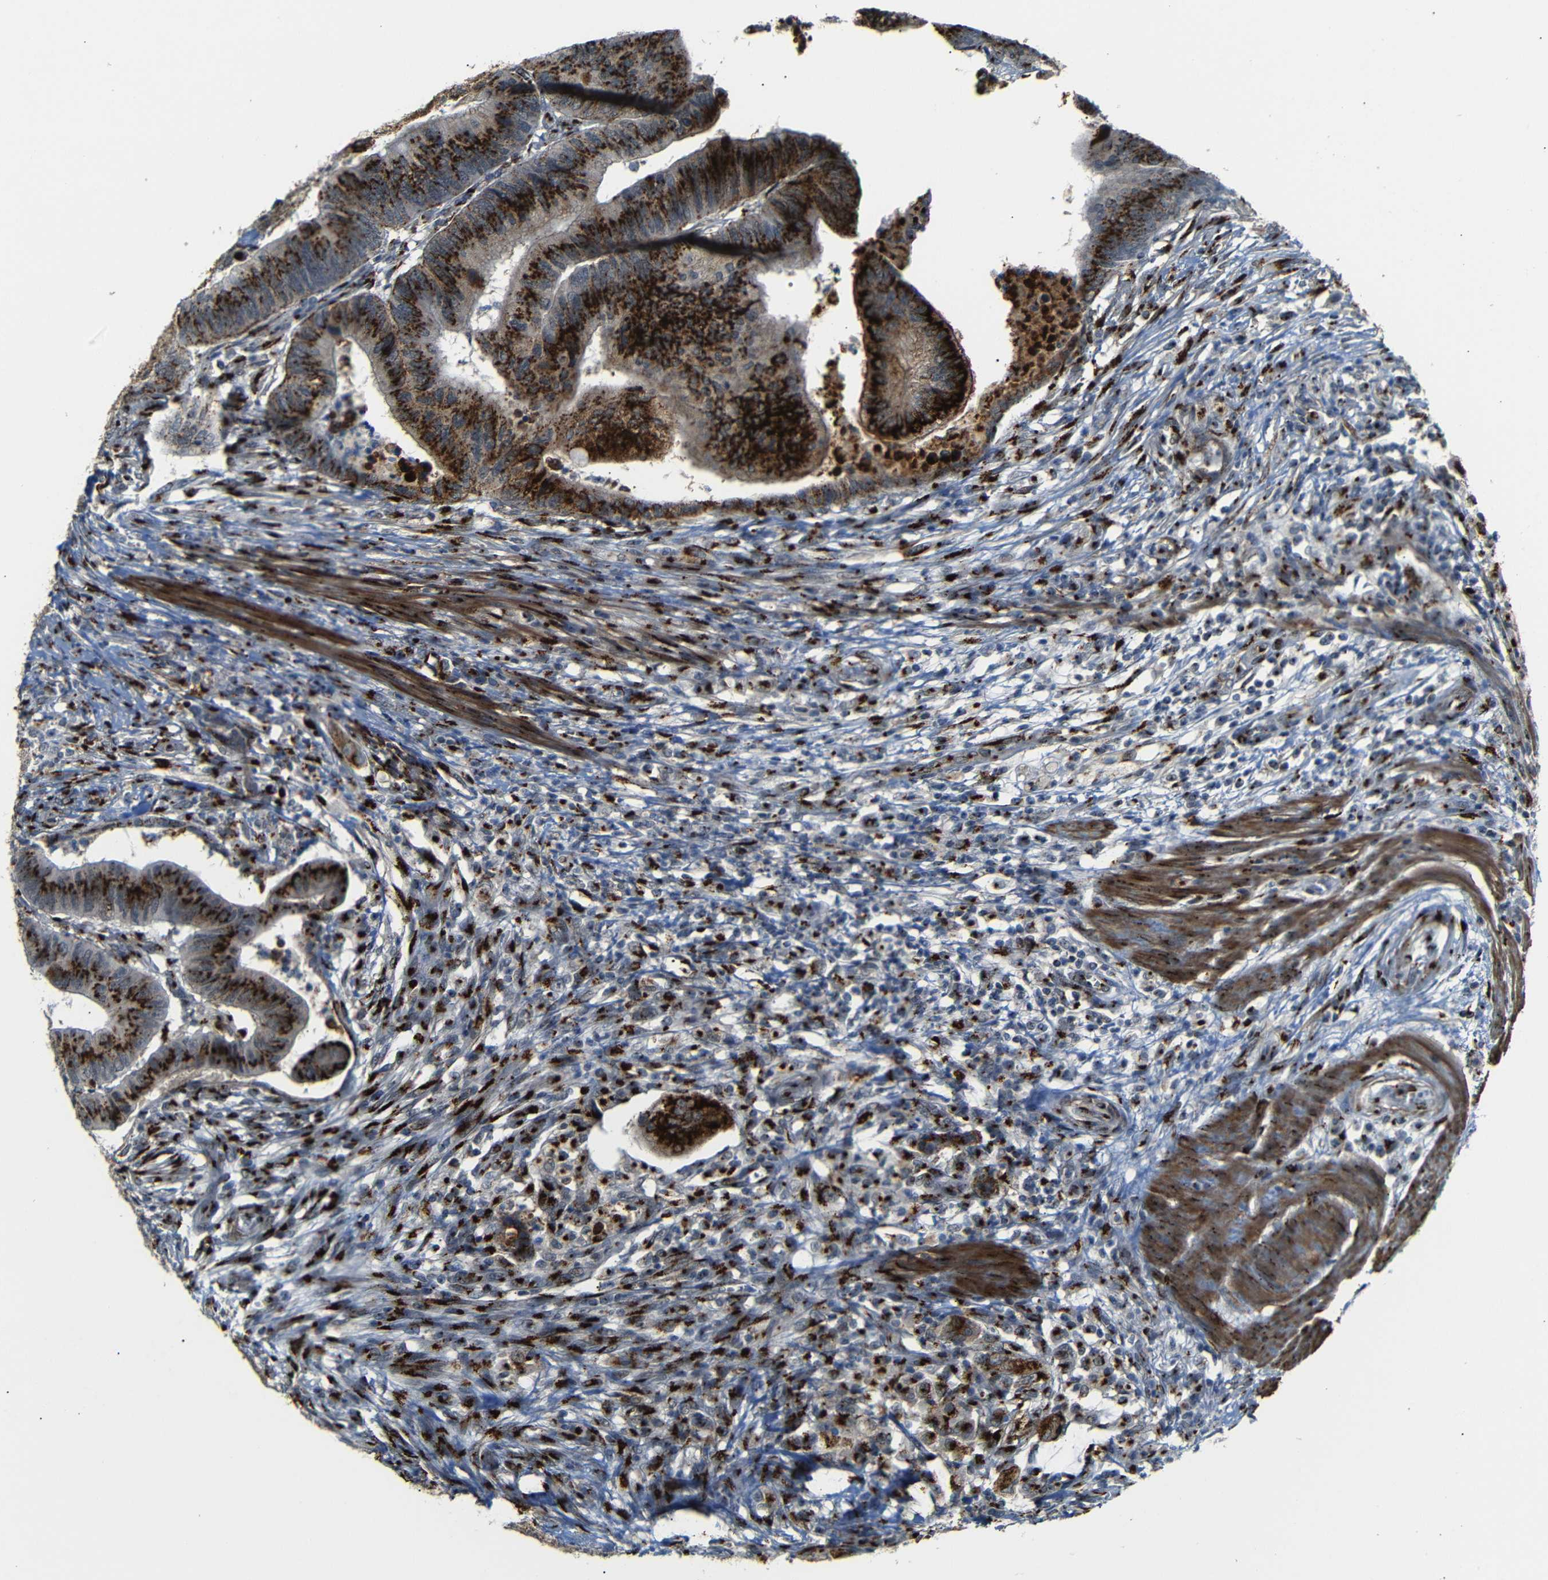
{"staining": {"intensity": "strong", "quantity": ">75%", "location": "cytoplasmic/membranous"}, "tissue": "colorectal cancer", "cell_type": "Tumor cells", "image_type": "cancer", "snomed": [{"axis": "morphology", "description": "Normal tissue, NOS"}, {"axis": "morphology", "description": "Adenocarcinoma, NOS"}, {"axis": "topography", "description": "Rectum"}, {"axis": "topography", "description": "Peripheral nerve tissue"}], "caption": "This is a photomicrograph of IHC staining of colorectal cancer (adenocarcinoma), which shows strong positivity in the cytoplasmic/membranous of tumor cells.", "gene": "TGOLN2", "patient": {"sex": "male", "age": 92}}